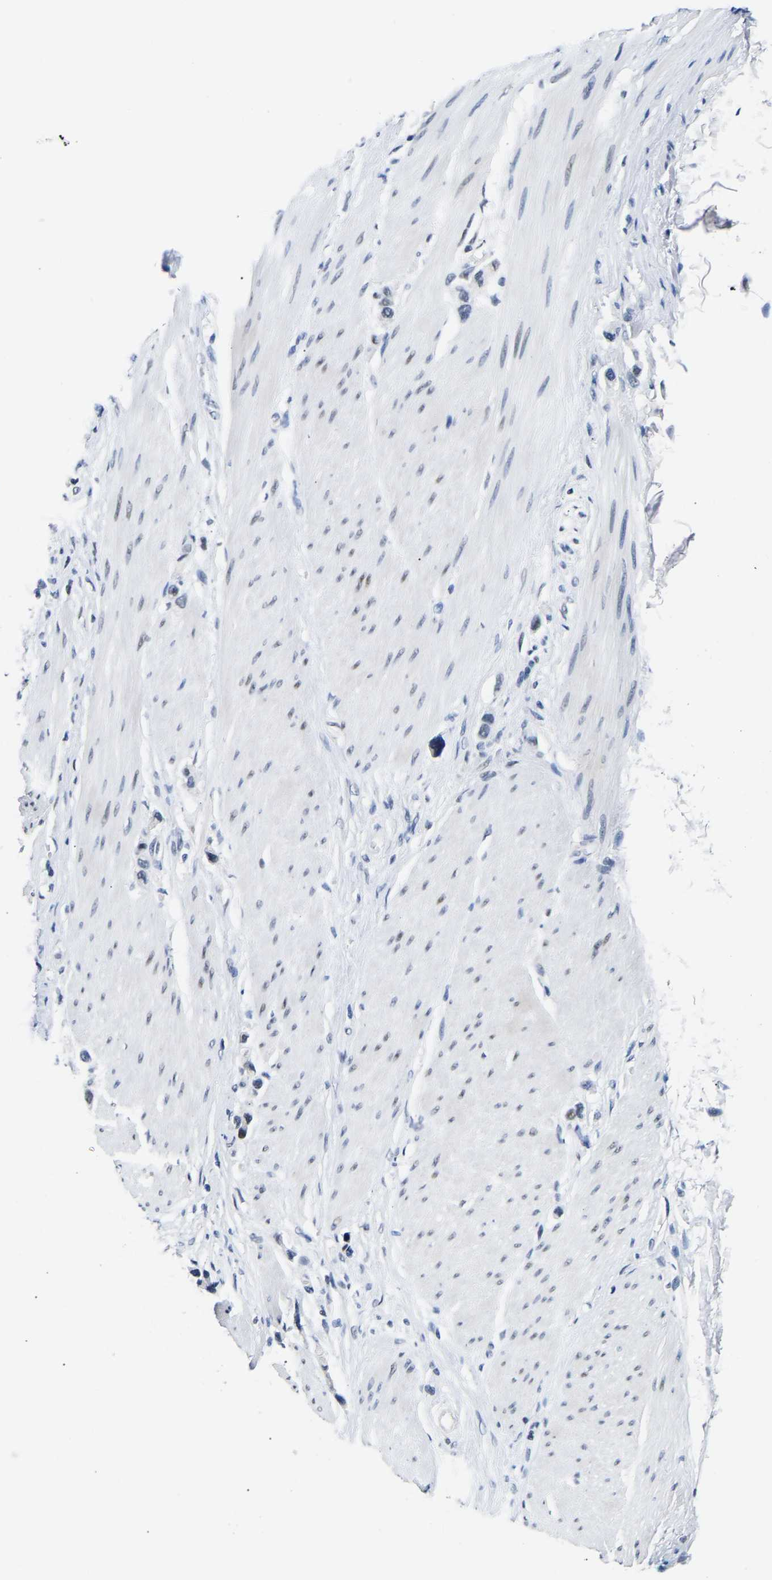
{"staining": {"intensity": "negative", "quantity": "none", "location": "none"}, "tissue": "stomach cancer", "cell_type": "Tumor cells", "image_type": "cancer", "snomed": [{"axis": "morphology", "description": "Adenocarcinoma, NOS"}, {"axis": "topography", "description": "Stomach"}], "caption": "A high-resolution histopathology image shows IHC staining of stomach cancer (adenocarcinoma), which reveals no significant expression in tumor cells.", "gene": "PTRHD1", "patient": {"sex": "female", "age": 65}}